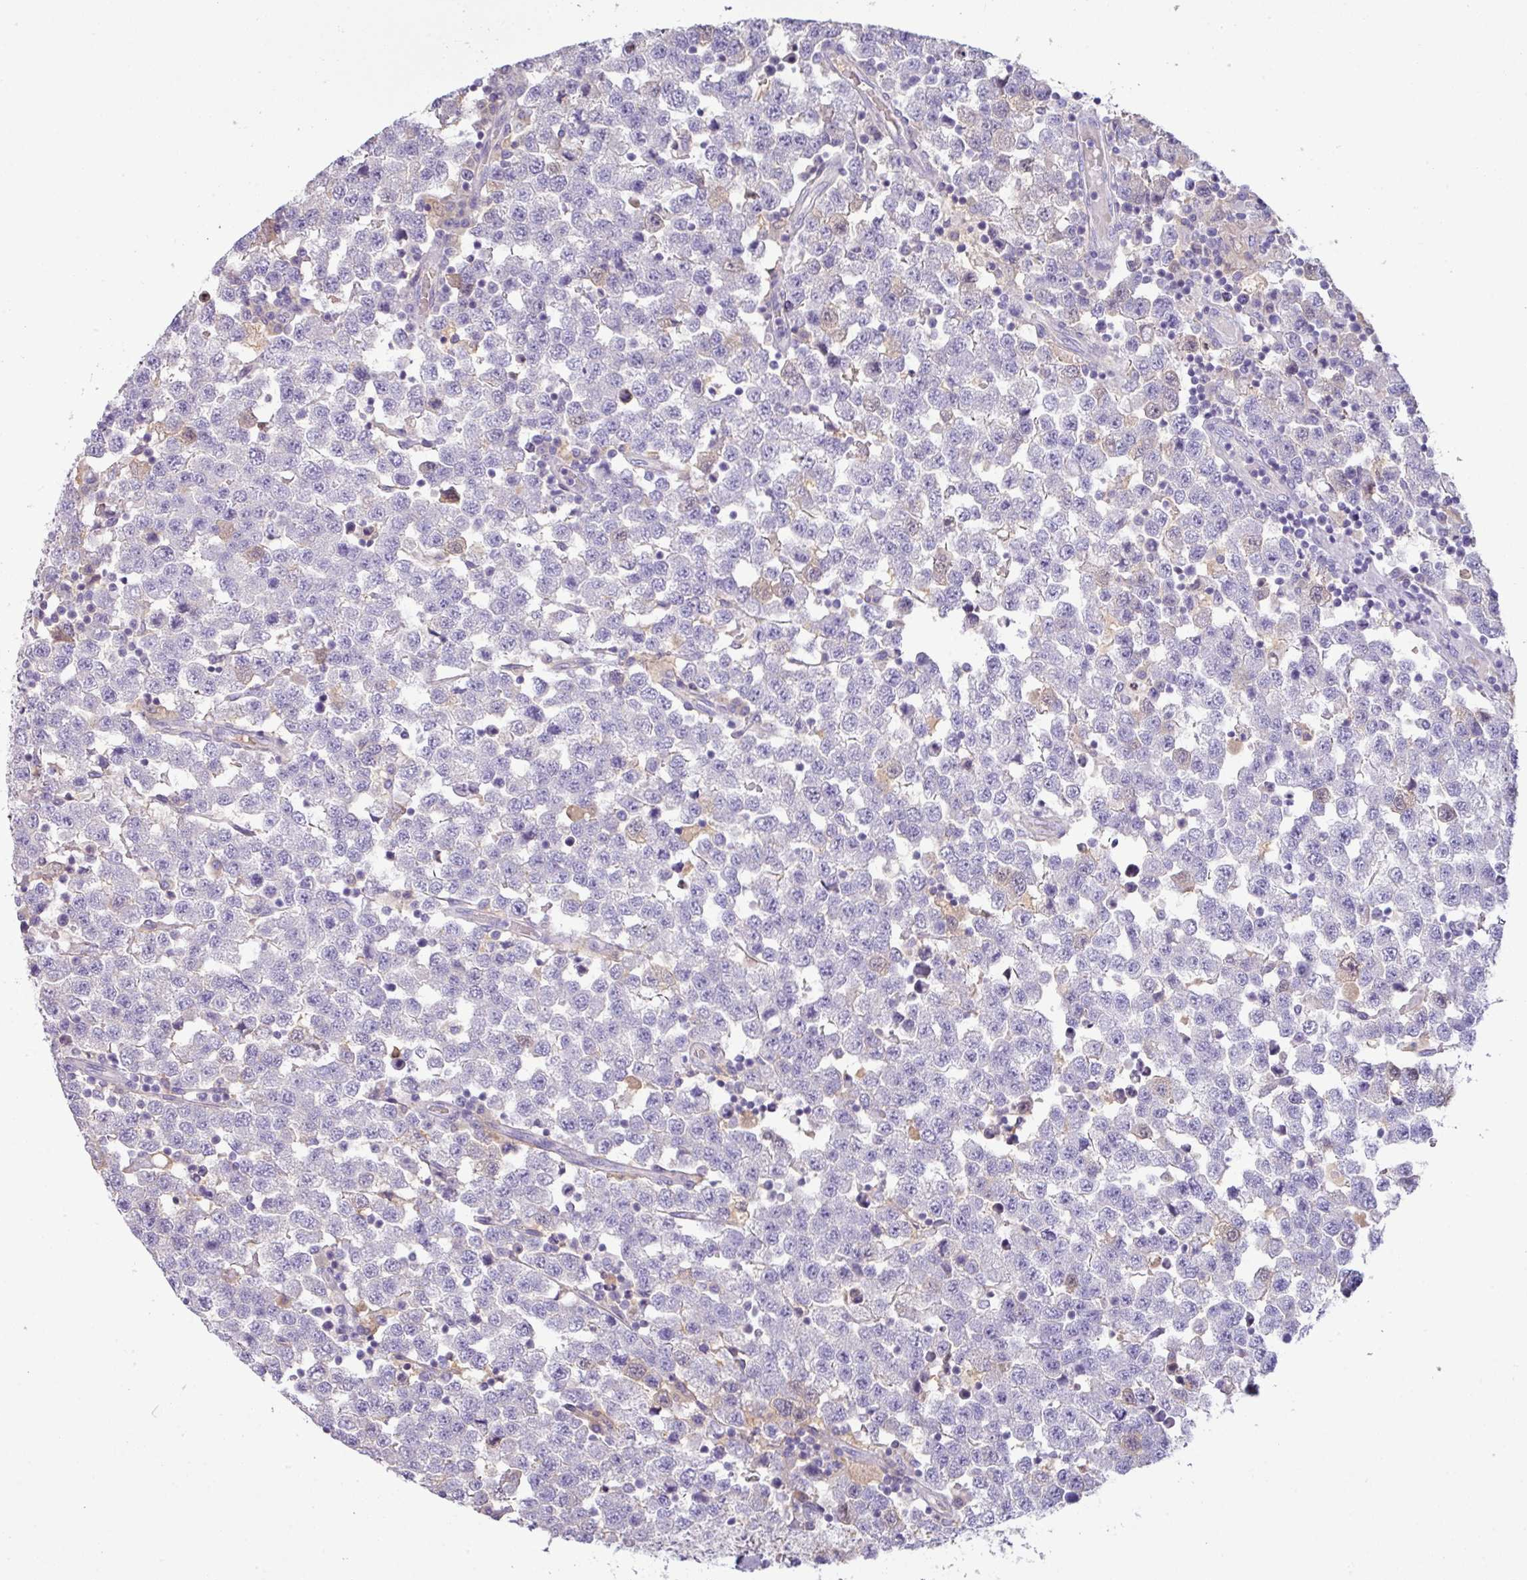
{"staining": {"intensity": "negative", "quantity": "none", "location": "none"}, "tissue": "testis cancer", "cell_type": "Tumor cells", "image_type": "cancer", "snomed": [{"axis": "morphology", "description": "Seminoma, NOS"}, {"axis": "topography", "description": "Testis"}], "caption": "IHC photomicrograph of testis cancer (seminoma) stained for a protein (brown), which exhibits no expression in tumor cells.", "gene": "OR6C6", "patient": {"sex": "male", "age": 34}}